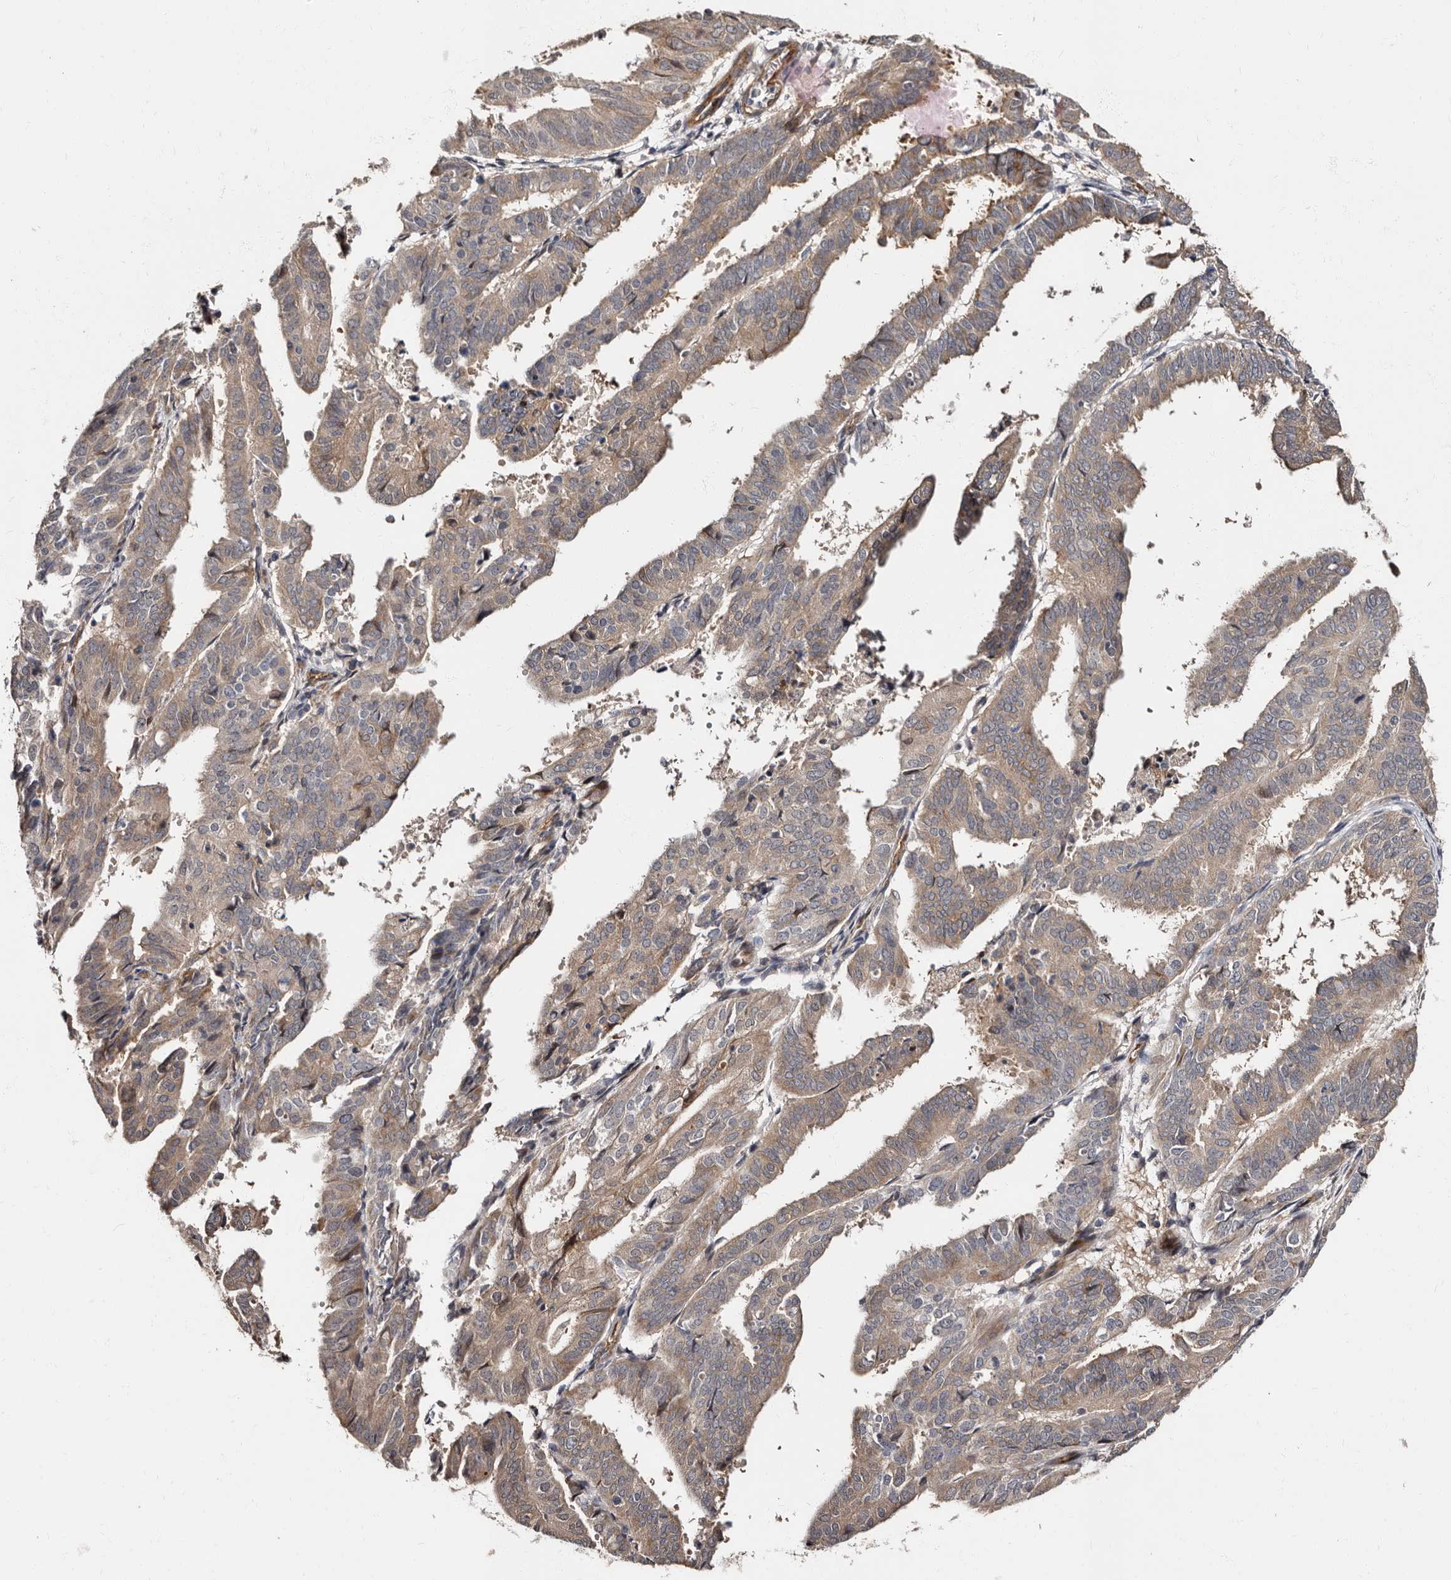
{"staining": {"intensity": "weak", "quantity": ">75%", "location": "cytoplasmic/membranous"}, "tissue": "endometrial cancer", "cell_type": "Tumor cells", "image_type": "cancer", "snomed": [{"axis": "morphology", "description": "Adenocarcinoma, NOS"}, {"axis": "topography", "description": "Uterus"}], "caption": "A histopathology image of human endometrial adenocarcinoma stained for a protein exhibits weak cytoplasmic/membranous brown staining in tumor cells. Nuclei are stained in blue.", "gene": "TBC1D22B", "patient": {"sex": "female", "age": 77}}